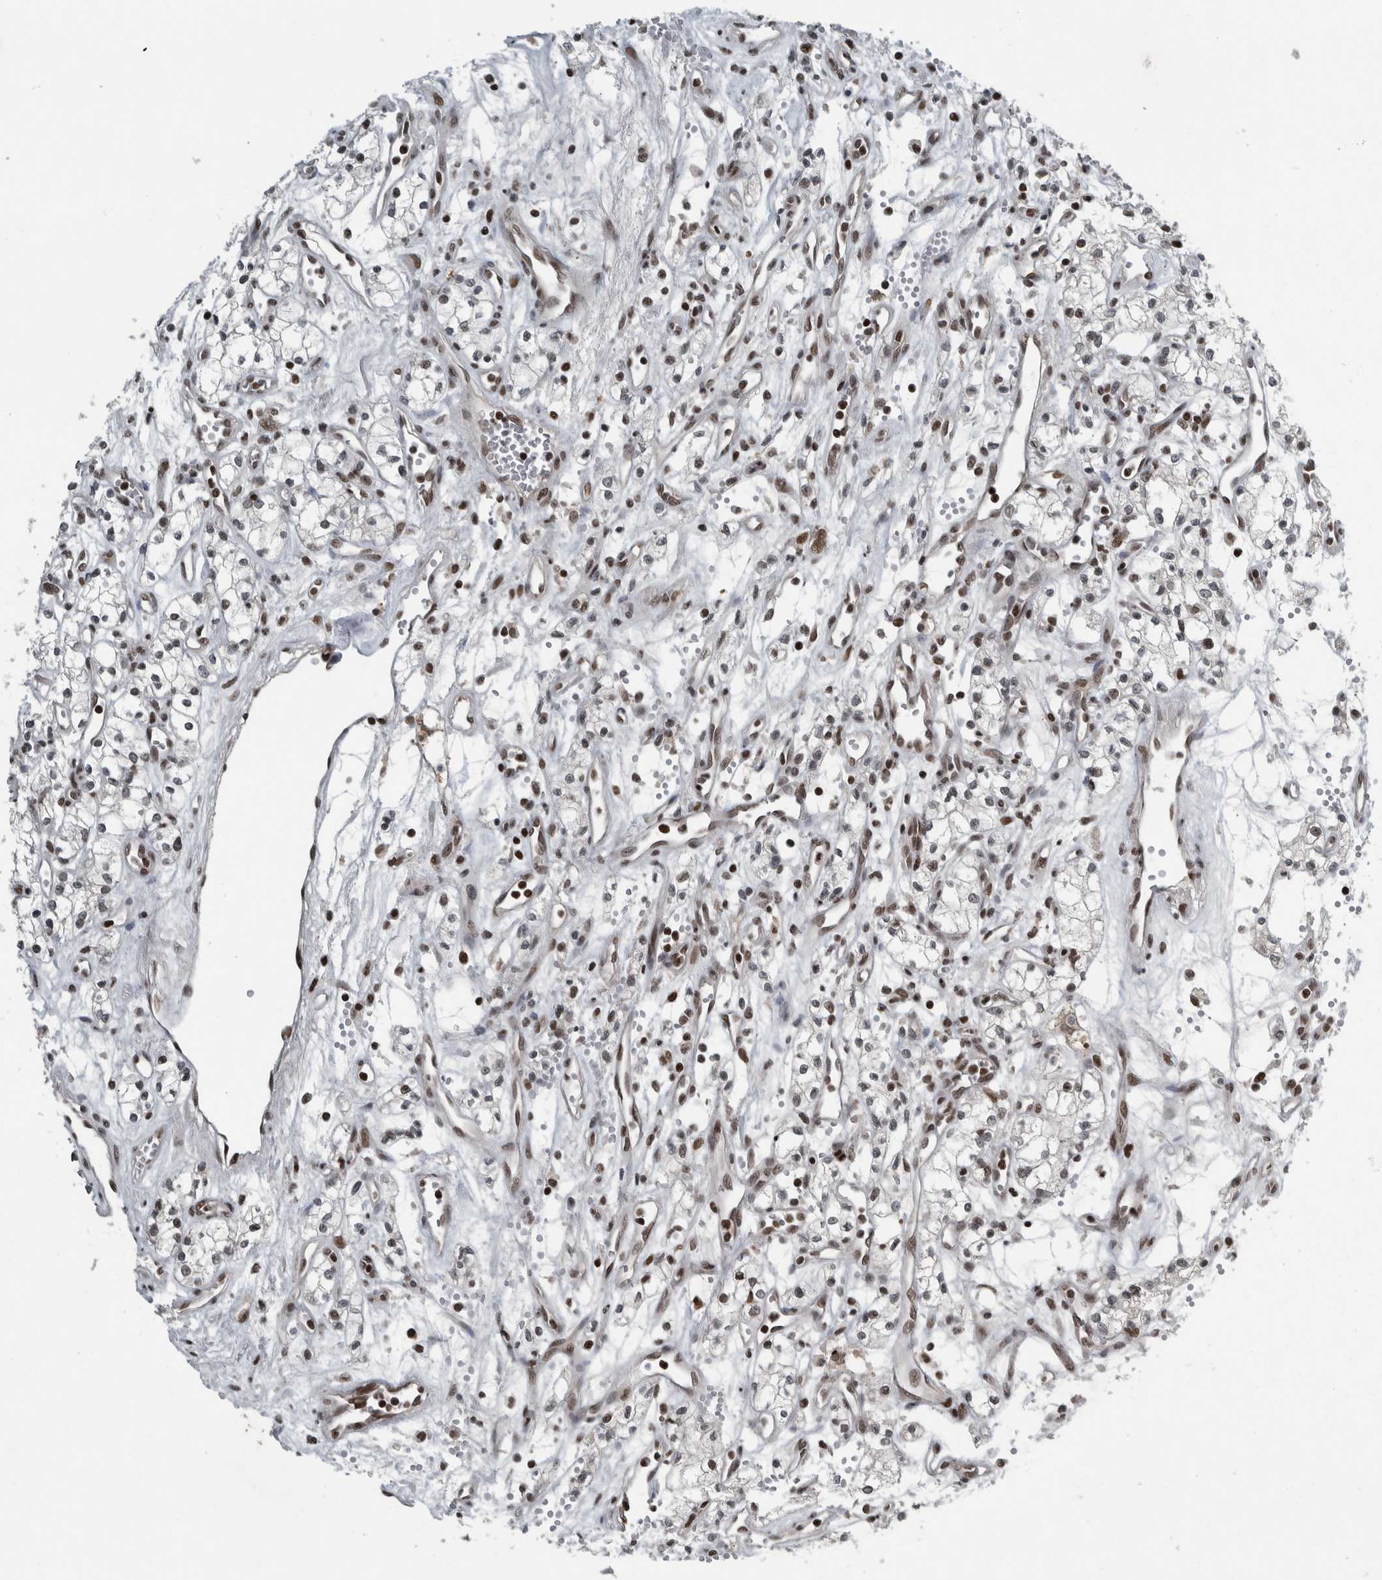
{"staining": {"intensity": "moderate", "quantity": "25%-75%", "location": "nuclear"}, "tissue": "renal cancer", "cell_type": "Tumor cells", "image_type": "cancer", "snomed": [{"axis": "morphology", "description": "Adenocarcinoma, NOS"}, {"axis": "topography", "description": "Kidney"}], "caption": "There is medium levels of moderate nuclear staining in tumor cells of renal cancer (adenocarcinoma), as demonstrated by immunohistochemical staining (brown color).", "gene": "UNC50", "patient": {"sex": "male", "age": 59}}